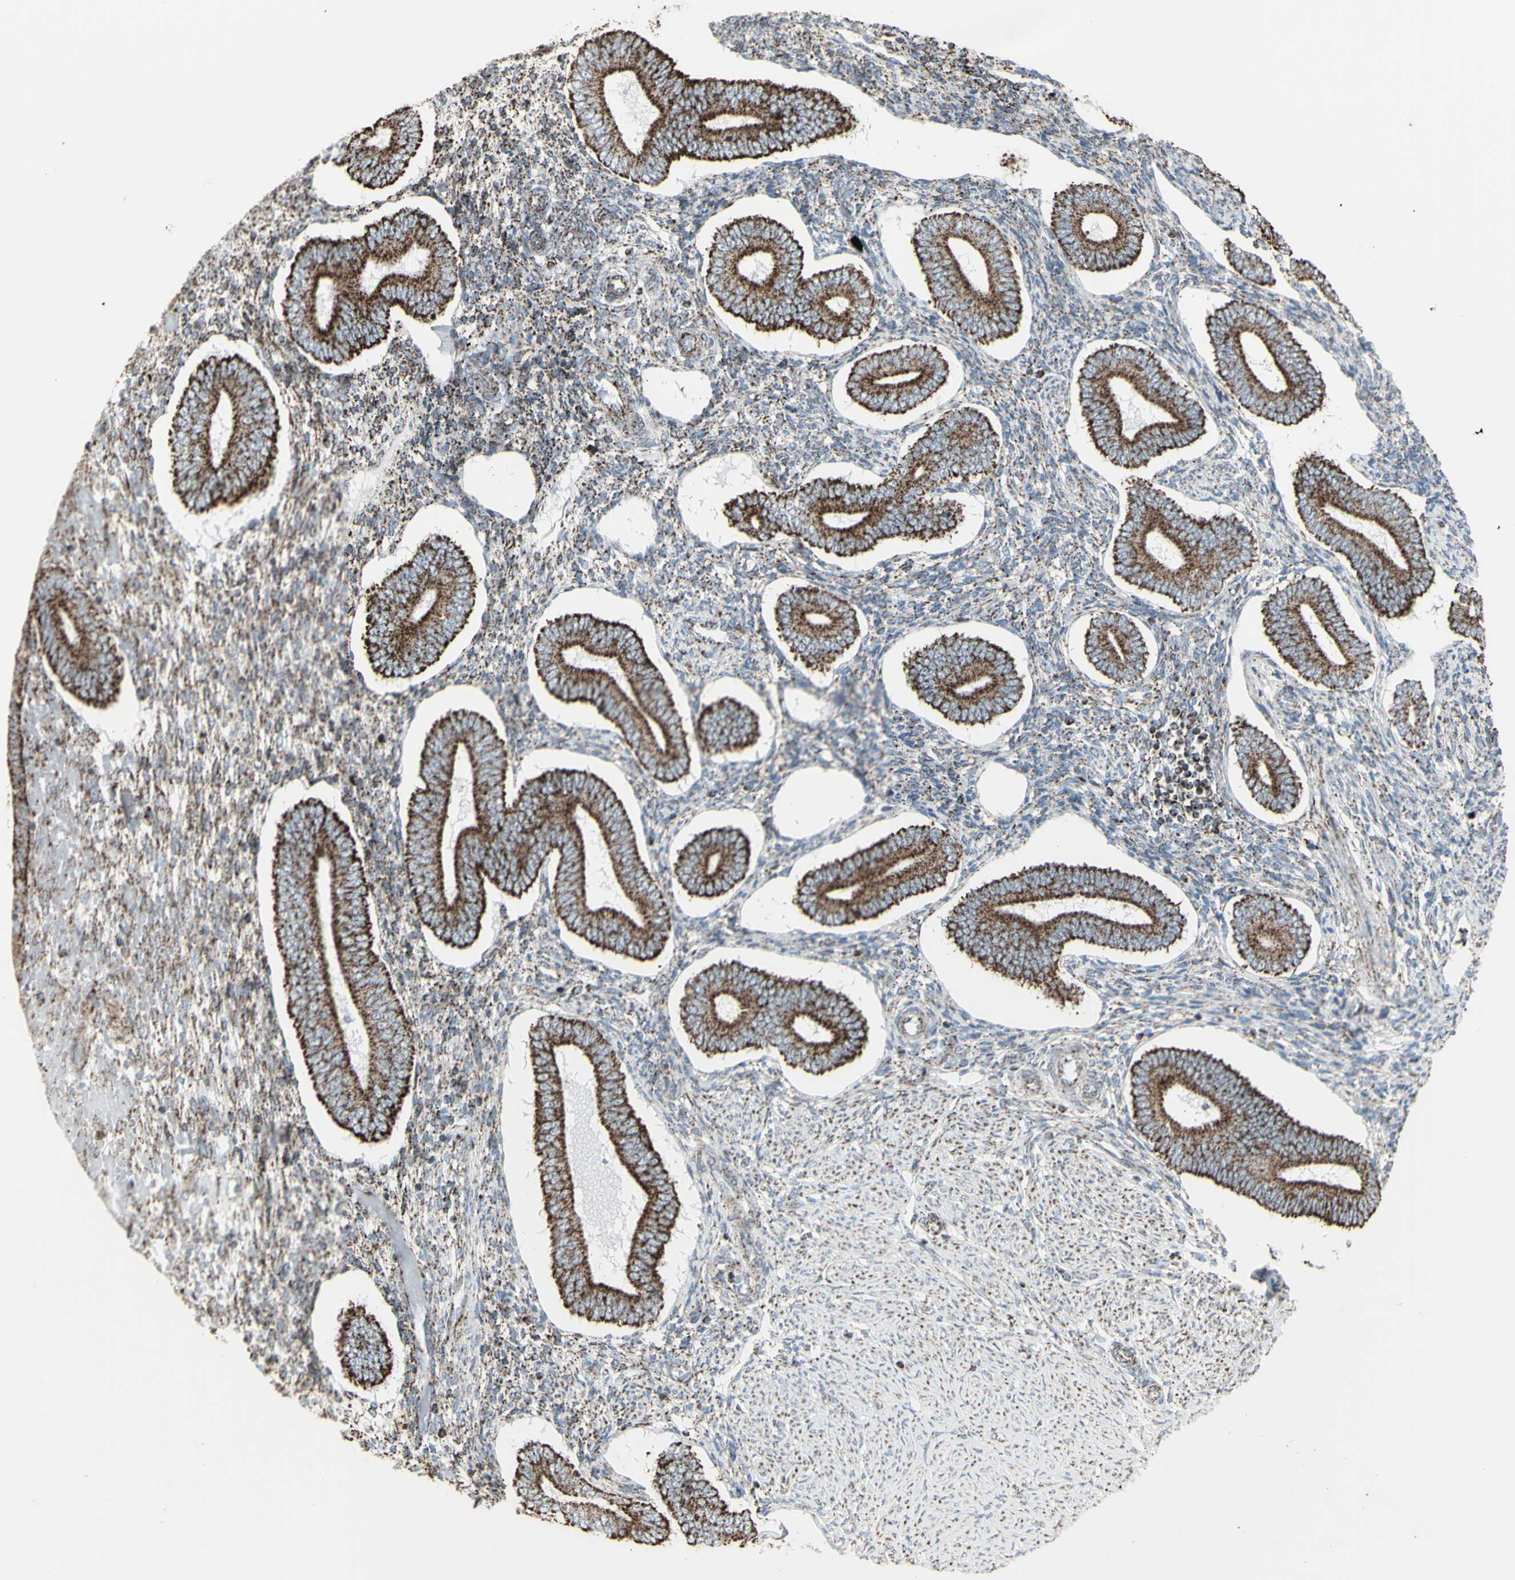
{"staining": {"intensity": "strong", "quantity": "25%-75%", "location": "cytoplasmic/membranous"}, "tissue": "endometrium", "cell_type": "Cells in endometrial stroma", "image_type": "normal", "snomed": [{"axis": "morphology", "description": "Normal tissue, NOS"}, {"axis": "topography", "description": "Endometrium"}], "caption": "Endometrium stained for a protein (brown) shows strong cytoplasmic/membranous positive expression in about 25%-75% of cells in endometrial stroma.", "gene": "PLGRKT", "patient": {"sex": "female", "age": 42}}